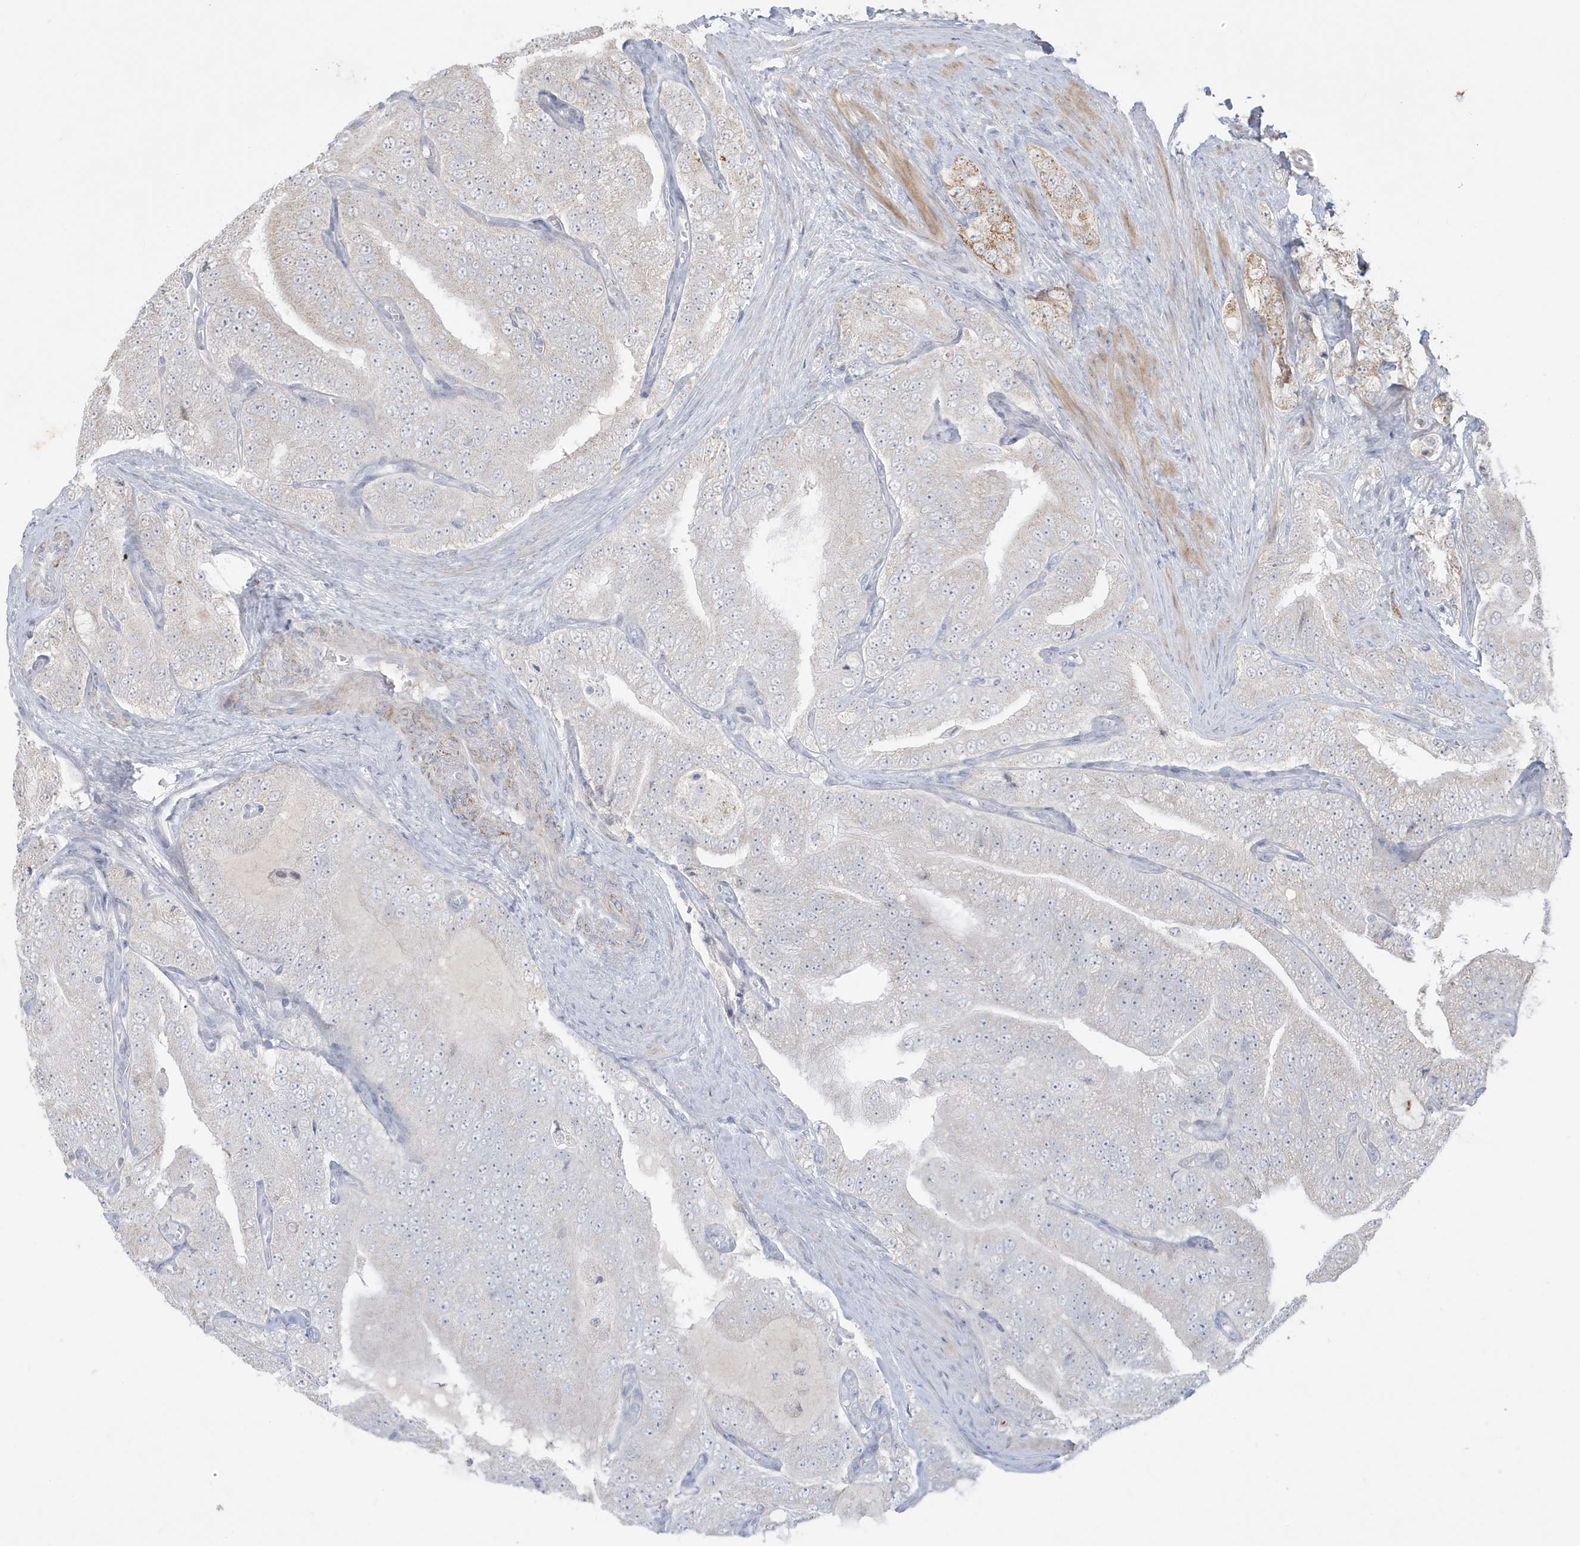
{"staining": {"intensity": "weak", "quantity": "<25%", "location": "cytoplasmic/membranous"}, "tissue": "prostate cancer", "cell_type": "Tumor cells", "image_type": "cancer", "snomed": [{"axis": "morphology", "description": "Adenocarcinoma, High grade"}, {"axis": "topography", "description": "Prostate"}], "caption": "Immunohistochemical staining of prostate high-grade adenocarcinoma reveals no significant expression in tumor cells.", "gene": "FNDC1", "patient": {"sex": "male", "age": 58}}